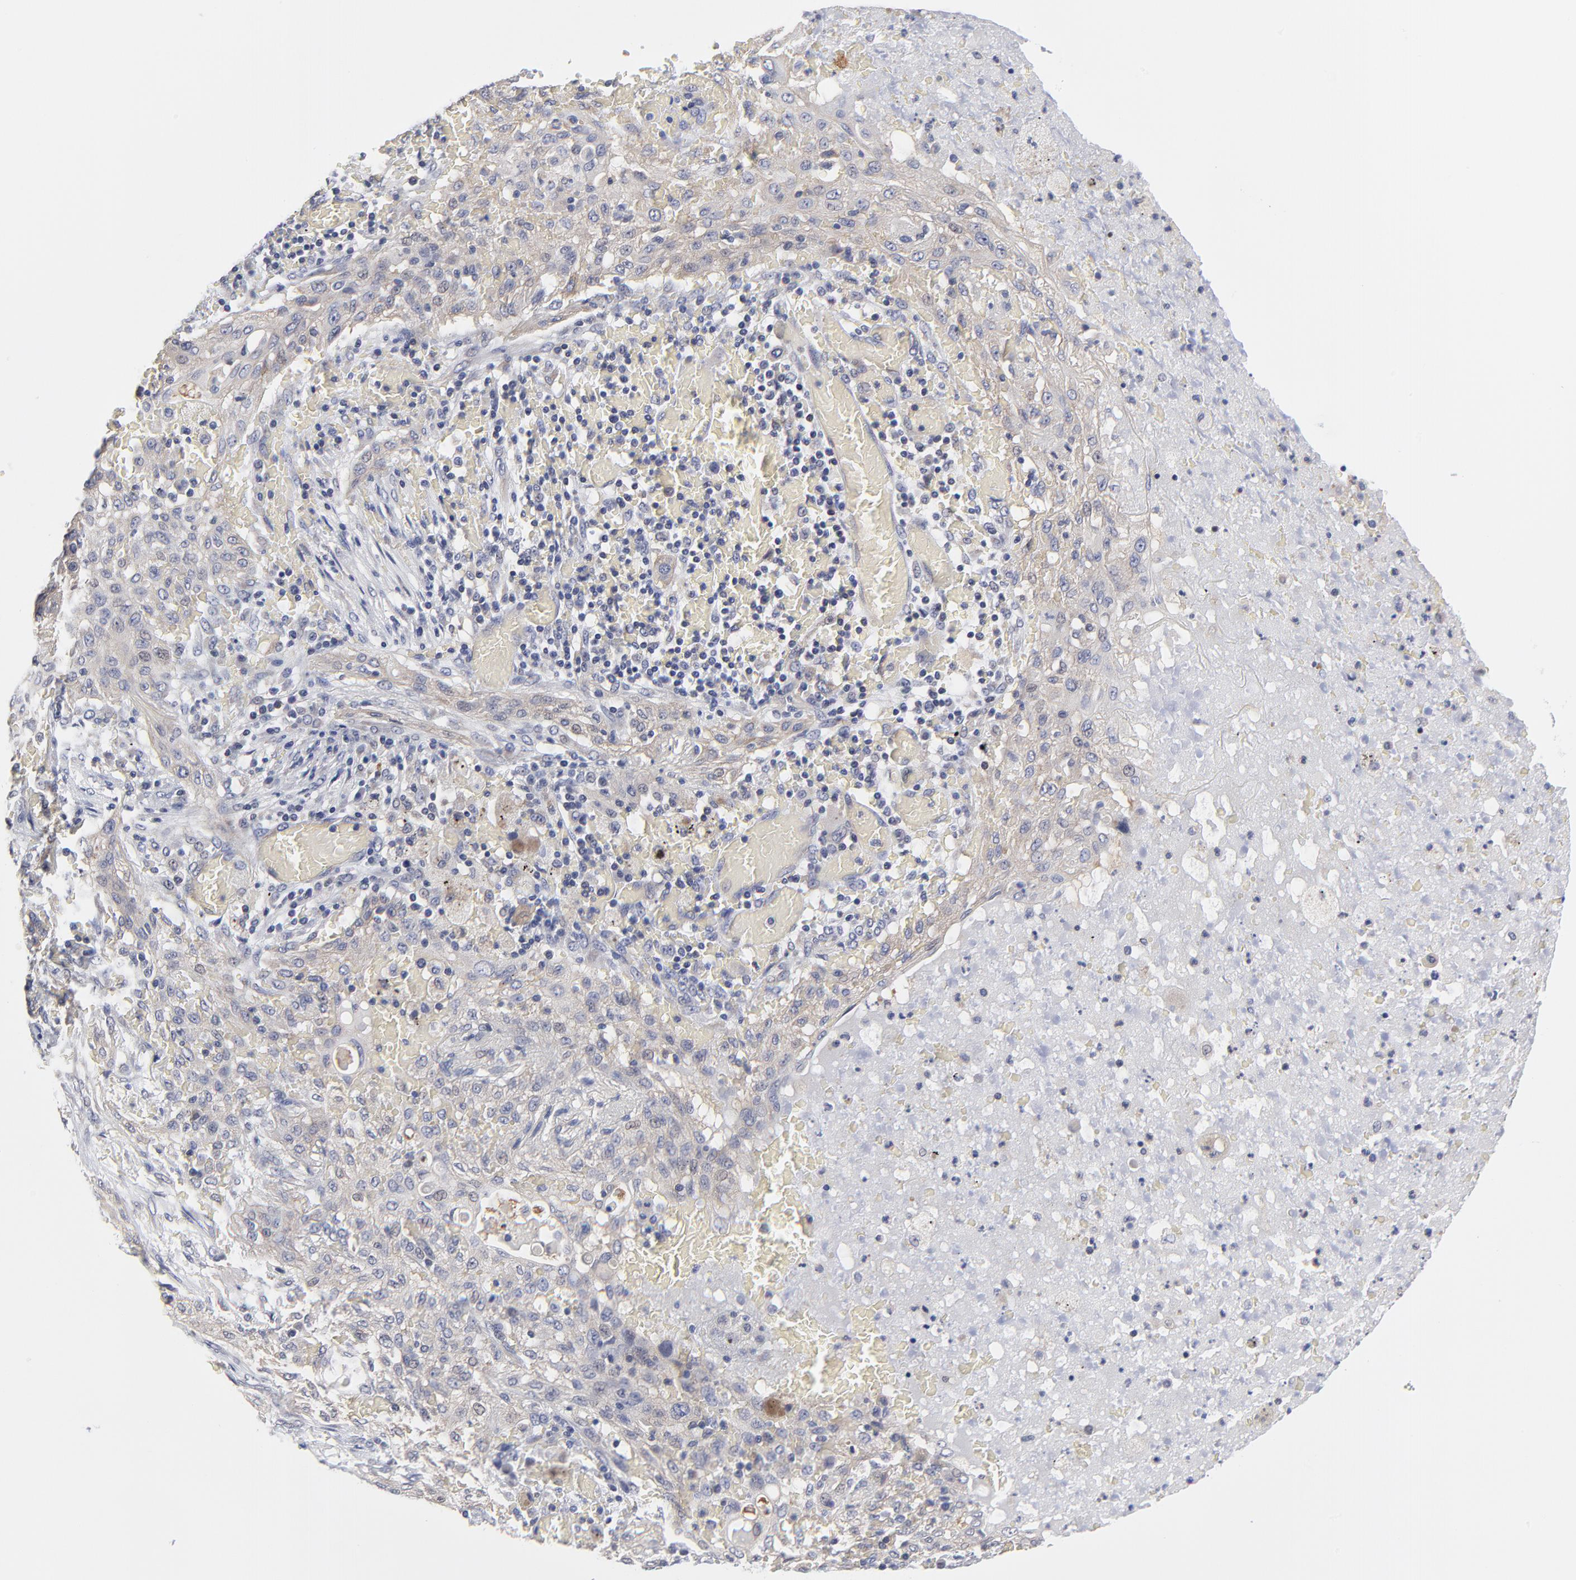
{"staining": {"intensity": "weak", "quantity": ">75%", "location": "cytoplasmic/membranous"}, "tissue": "lung cancer", "cell_type": "Tumor cells", "image_type": "cancer", "snomed": [{"axis": "morphology", "description": "Squamous cell carcinoma, NOS"}, {"axis": "topography", "description": "Lung"}], "caption": "Protein analysis of lung cancer (squamous cell carcinoma) tissue shows weak cytoplasmic/membranous expression in approximately >75% of tumor cells.", "gene": "ZNF157", "patient": {"sex": "female", "age": 47}}